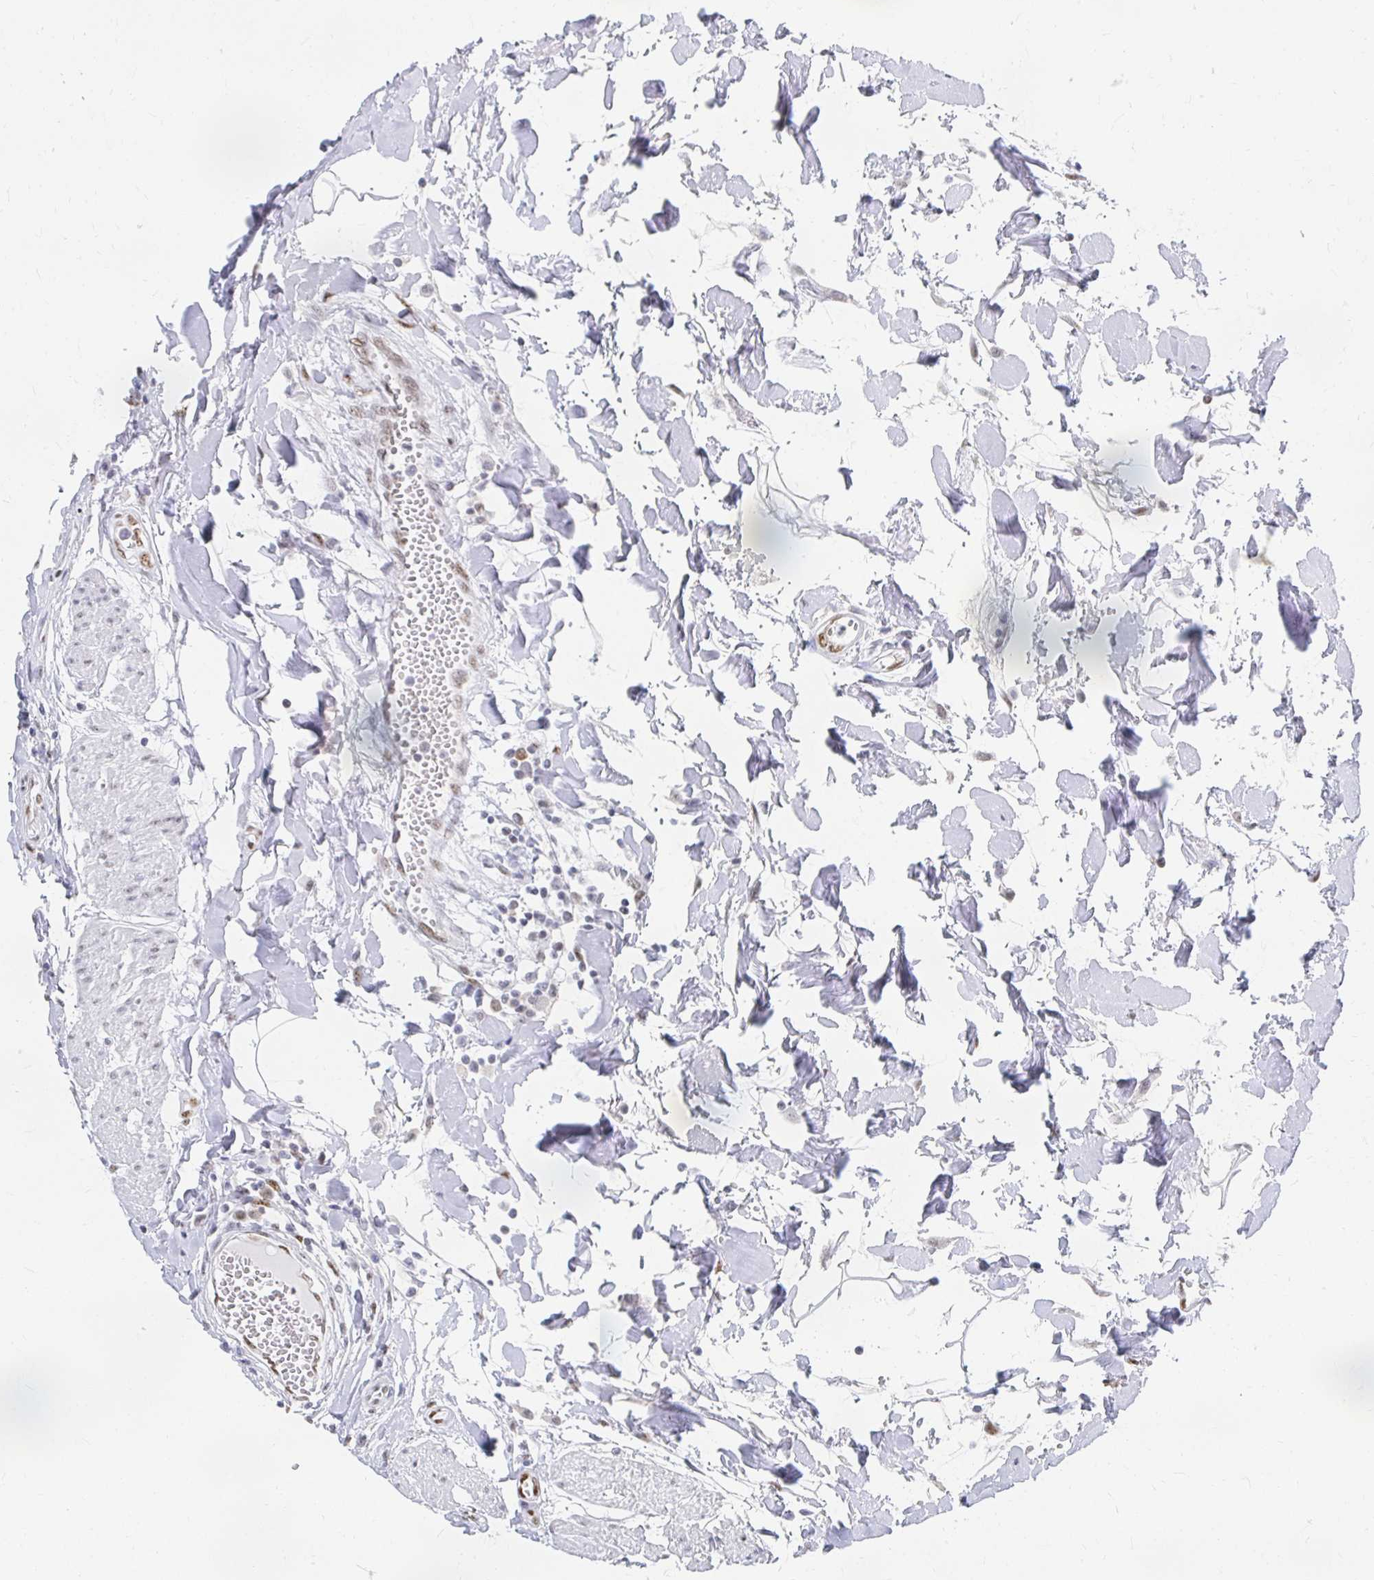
{"staining": {"intensity": "negative", "quantity": "none", "location": "none"}, "tissue": "colorectal cancer", "cell_type": "Tumor cells", "image_type": "cancer", "snomed": [{"axis": "morphology", "description": "Adenocarcinoma, NOS"}, {"axis": "topography", "description": "Colon"}], "caption": "IHC histopathology image of neoplastic tissue: adenocarcinoma (colorectal) stained with DAB (3,3'-diaminobenzidine) demonstrates no significant protein expression in tumor cells.", "gene": "CLIC3", "patient": {"sex": "male", "age": 77}}